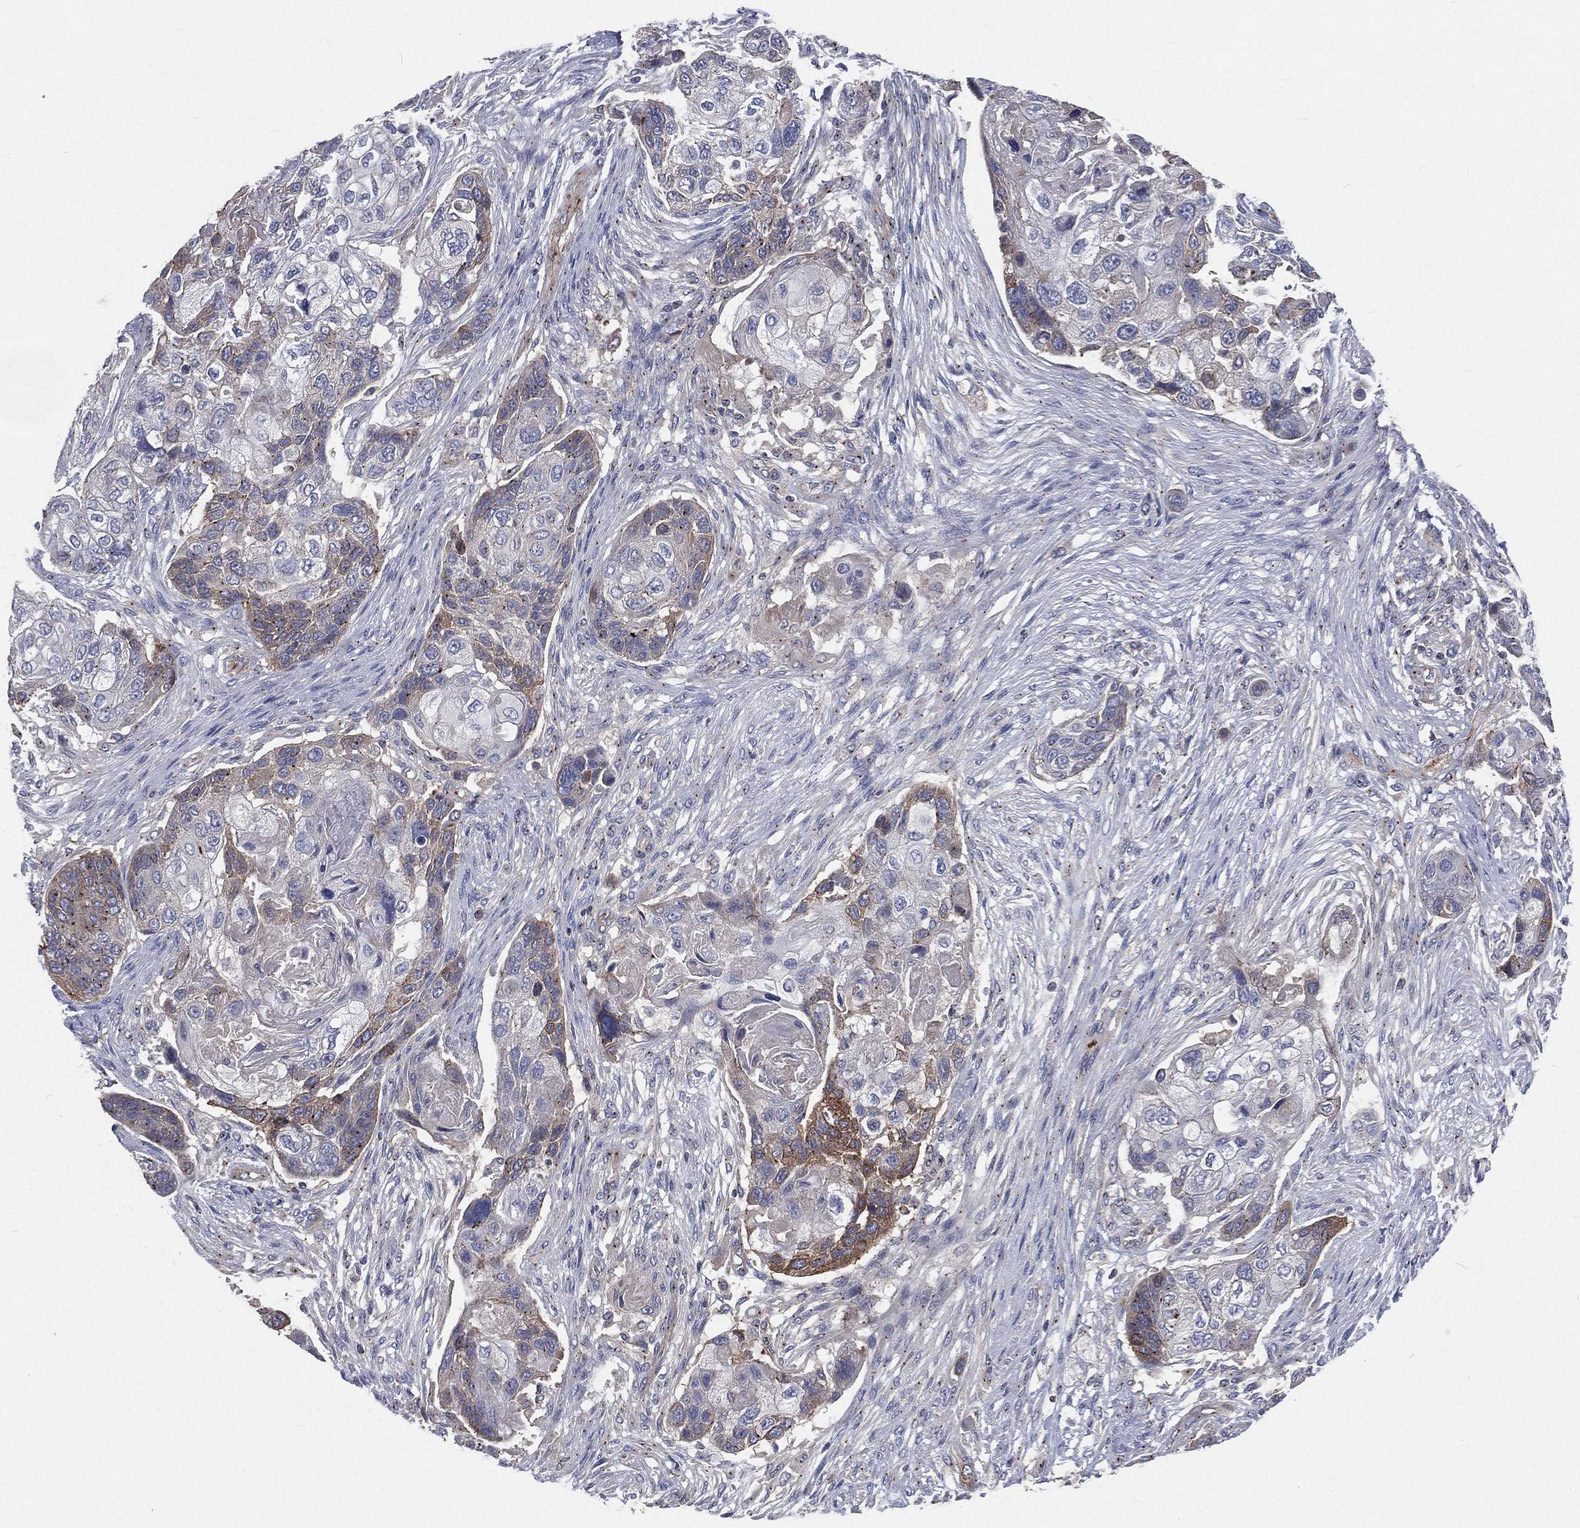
{"staining": {"intensity": "moderate", "quantity": "<25%", "location": "cytoplasmic/membranous"}, "tissue": "lung cancer", "cell_type": "Tumor cells", "image_type": "cancer", "snomed": [{"axis": "morphology", "description": "Squamous cell carcinoma, NOS"}, {"axis": "topography", "description": "Lung"}], "caption": "Lung squamous cell carcinoma stained with DAB (3,3'-diaminobenzidine) IHC demonstrates low levels of moderate cytoplasmic/membranous staining in about <25% of tumor cells.", "gene": "CROCC", "patient": {"sex": "male", "age": 69}}